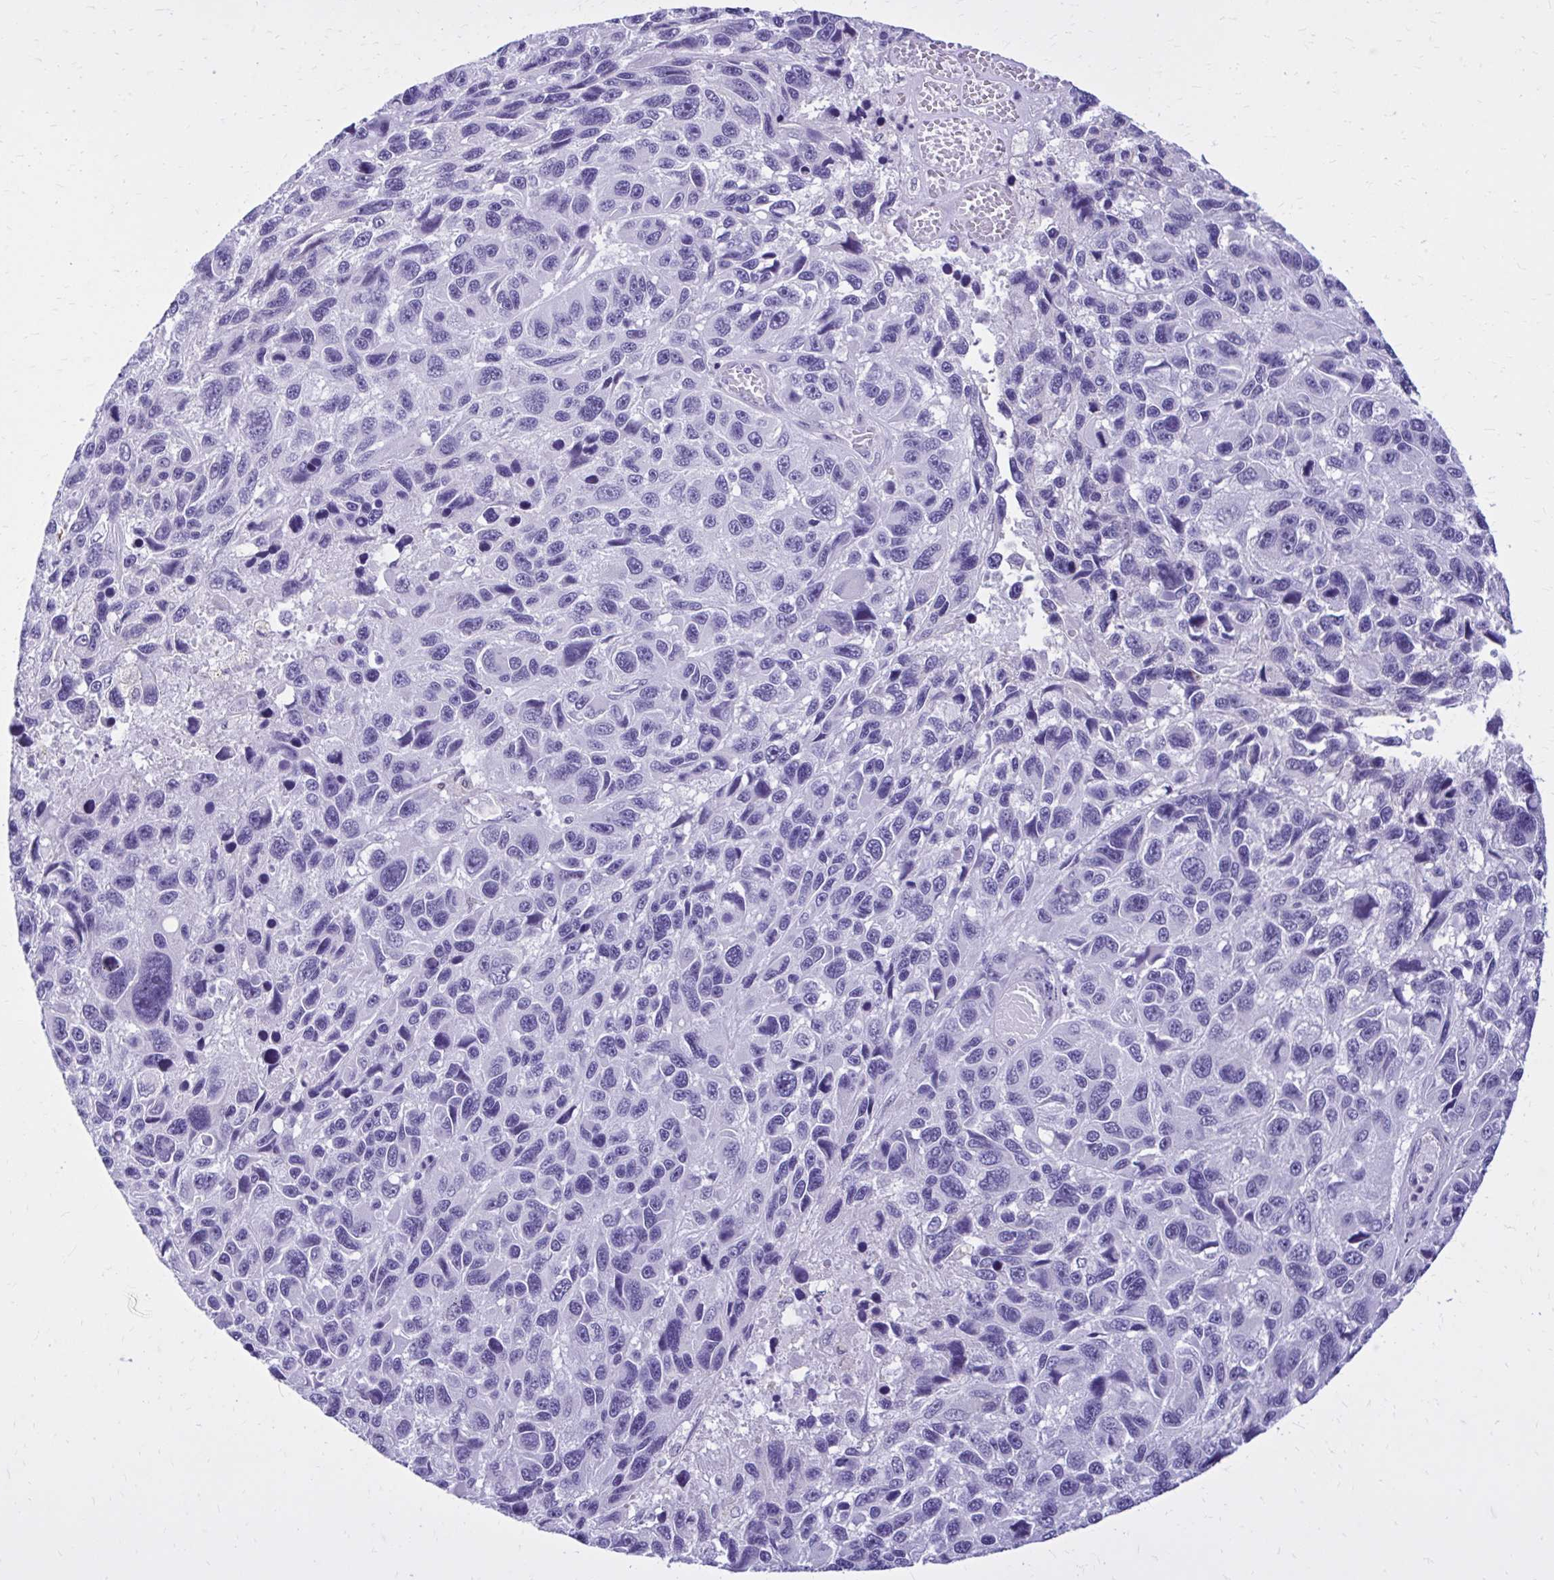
{"staining": {"intensity": "negative", "quantity": "none", "location": "none"}, "tissue": "melanoma", "cell_type": "Tumor cells", "image_type": "cancer", "snomed": [{"axis": "morphology", "description": "Malignant melanoma, NOS"}, {"axis": "topography", "description": "Skin"}], "caption": "This is an immunohistochemistry (IHC) micrograph of human melanoma. There is no expression in tumor cells.", "gene": "RASL11B", "patient": {"sex": "male", "age": 53}}